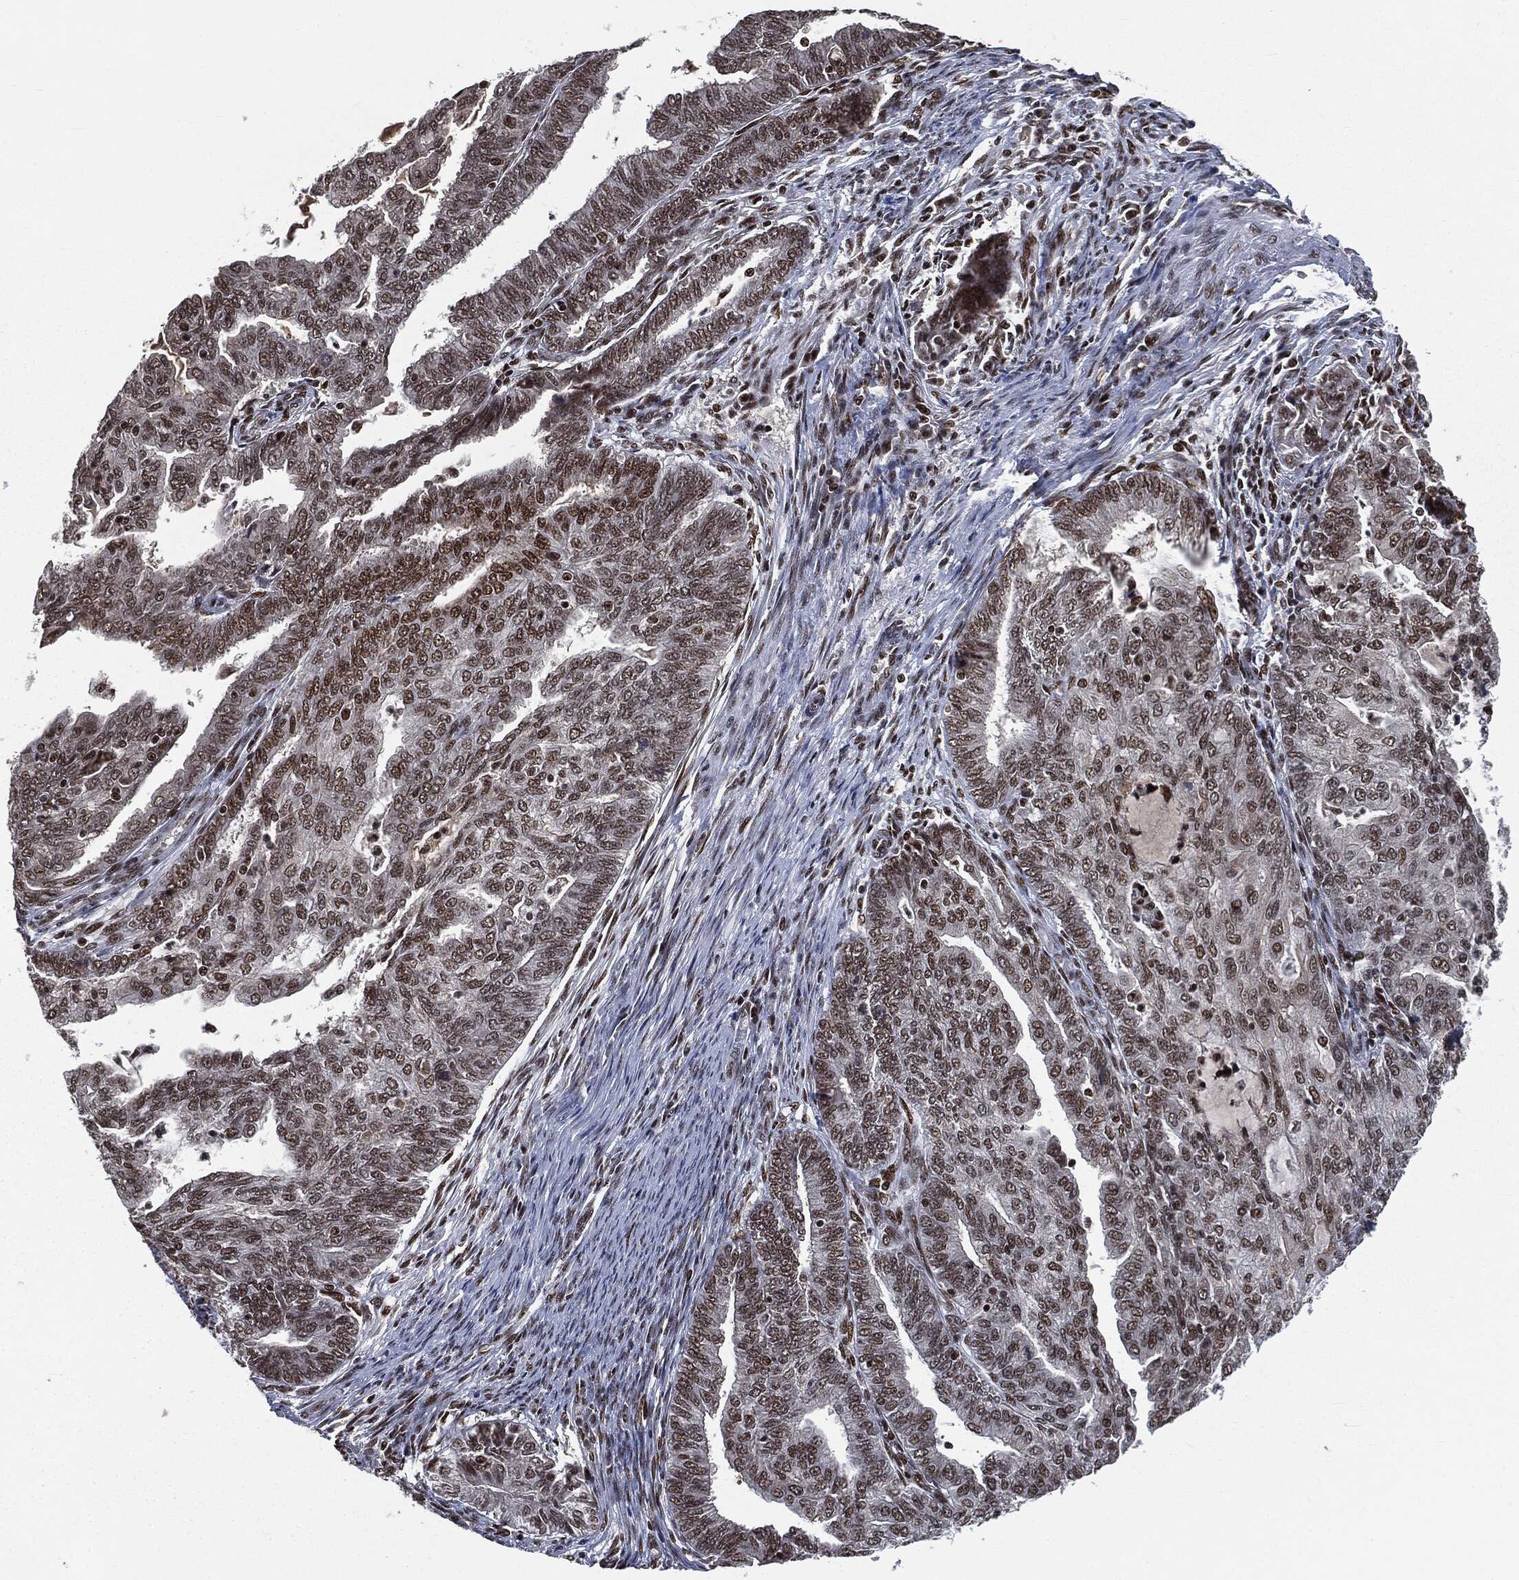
{"staining": {"intensity": "moderate", "quantity": ">75%", "location": "nuclear"}, "tissue": "endometrial cancer", "cell_type": "Tumor cells", "image_type": "cancer", "snomed": [{"axis": "morphology", "description": "Adenocarcinoma, NOS"}, {"axis": "topography", "description": "Endometrium"}], "caption": "Tumor cells exhibit medium levels of moderate nuclear expression in about >75% of cells in endometrial cancer (adenocarcinoma). (Brightfield microscopy of DAB IHC at high magnification).", "gene": "DPH2", "patient": {"sex": "female", "age": 82}}